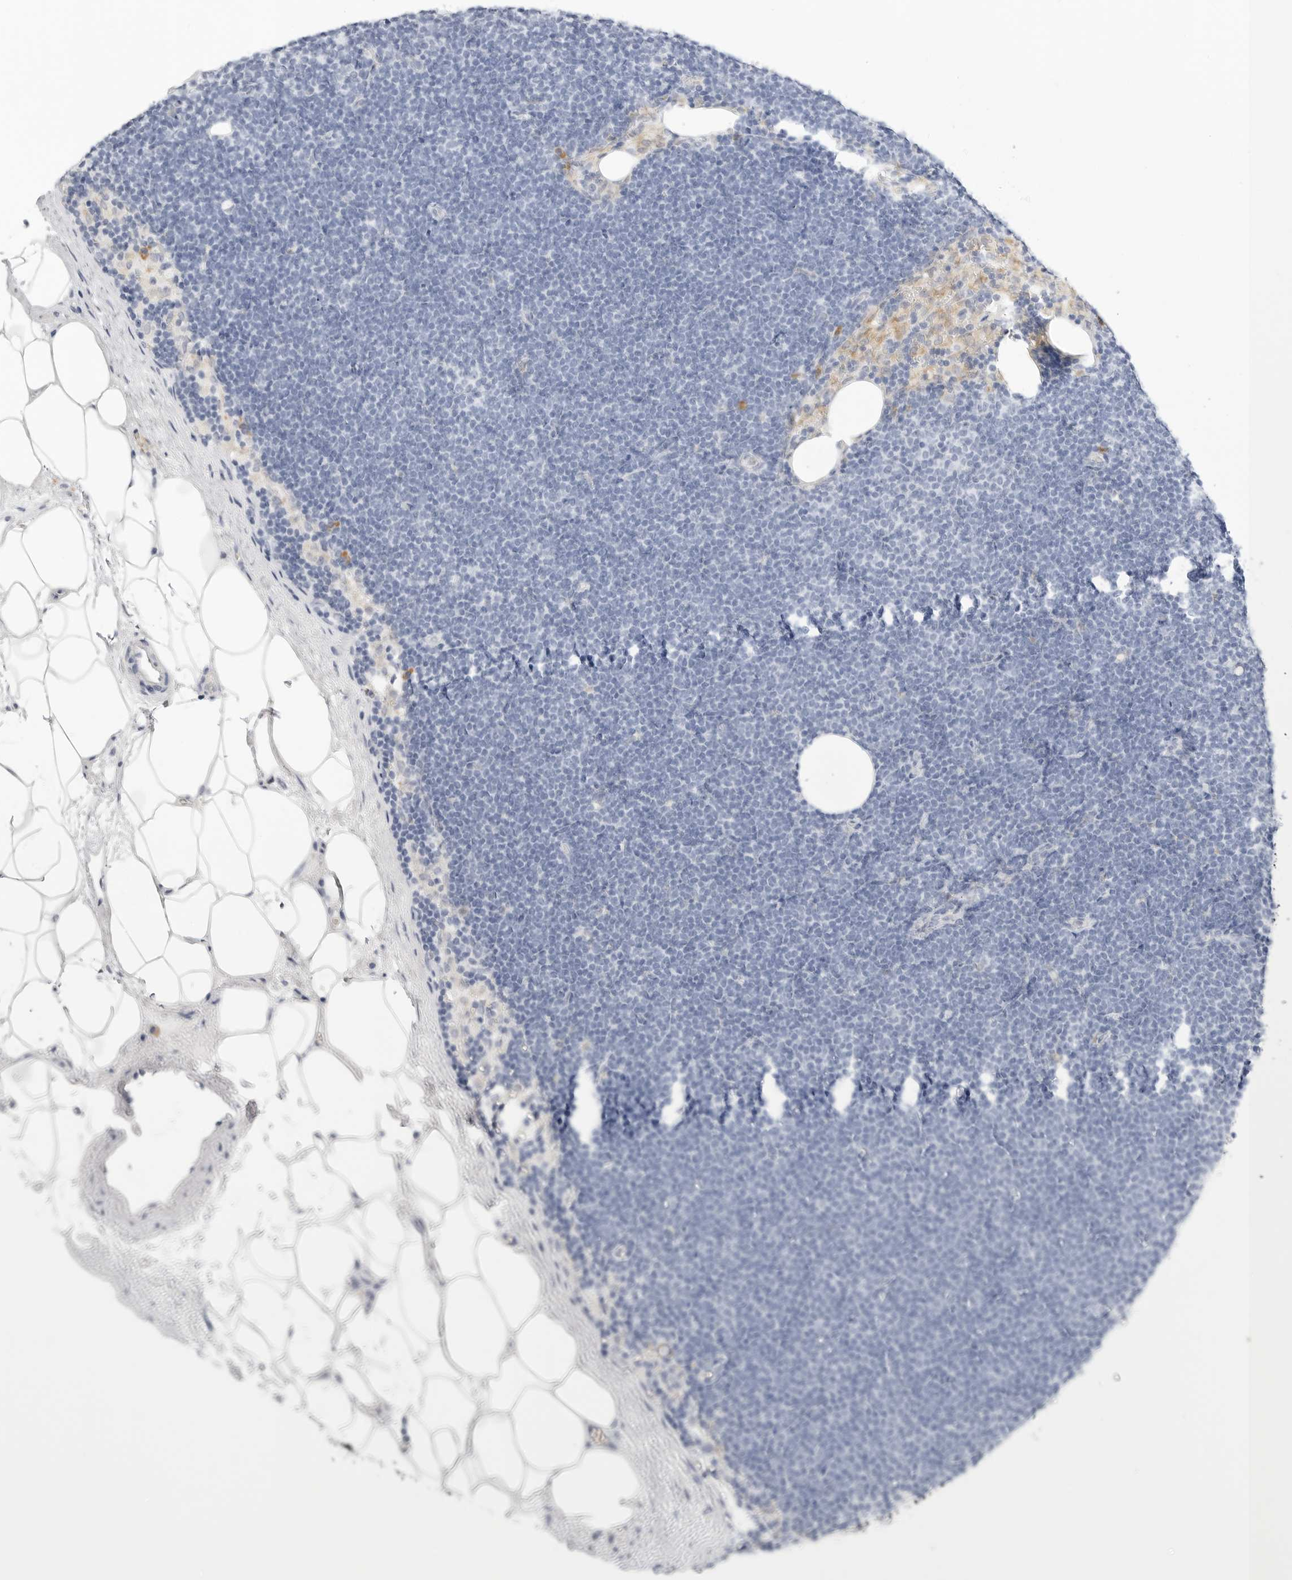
{"staining": {"intensity": "negative", "quantity": "none", "location": "none"}, "tissue": "lymphoma", "cell_type": "Tumor cells", "image_type": "cancer", "snomed": [{"axis": "morphology", "description": "Malignant lymphoma, non-Hodgkin's type, Low grade"}, {"axis": "topography", "description": "Lymph node"}], "caption": "This is an IHC photomicrograph of human malignant lymphoma, non-Hodgkin's type (low-grade). There is no expression in tumor cells.", "gene": "THEM4", "patient": {"sex": "female", "age": 53}}